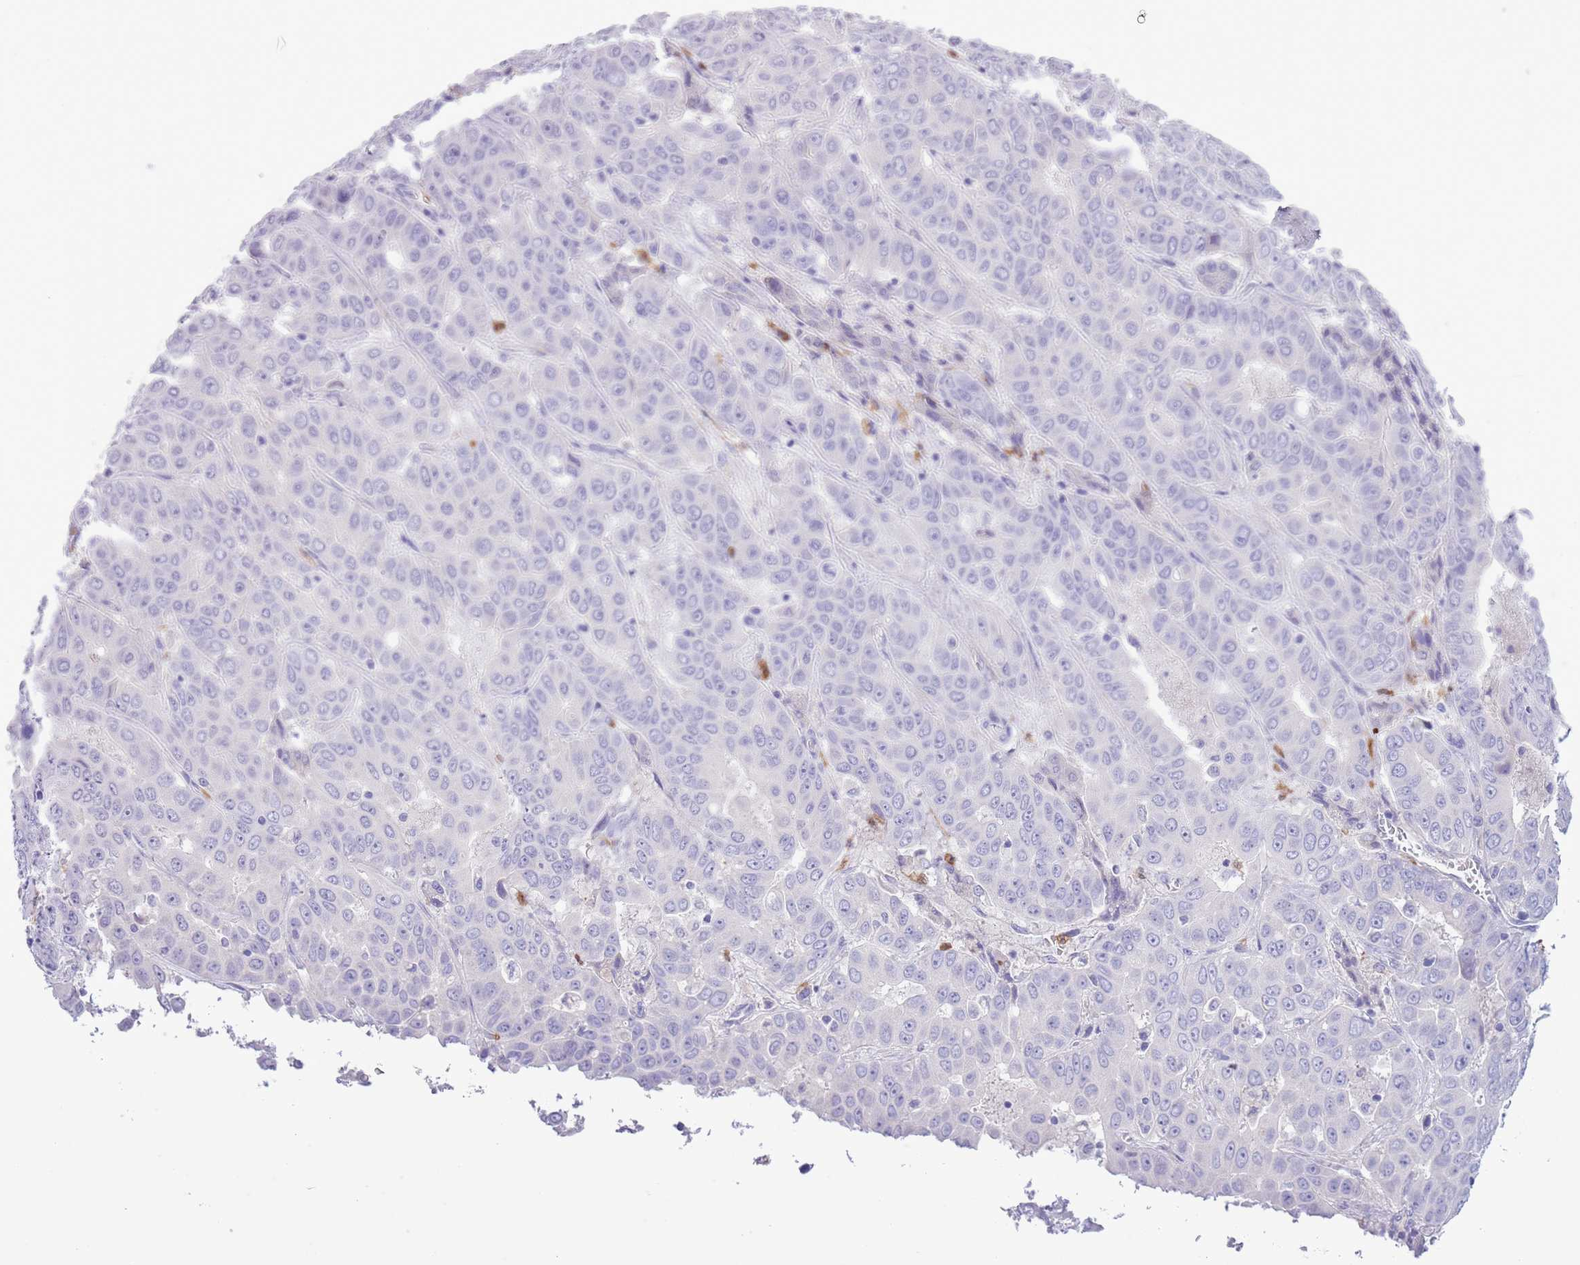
{"staining": {"intensity": "negative", "quantity": "none", "location": "none"}, "tissue": "liver cancer", "cell_type": "Tumor cells", "image_type": "cancer", "snomed": [{"axis": "morphology", "description": "Cholangiocarcinoma"}, {"axis": "topography", "description": "Liver"}], "caption": "High power microscopy histopathology image of an immunohistochemistry (IHC) micrograph of cholangiocarcinoma (liver), revealing no significant staining in tumor cells.", "gene": "OR6M1", "patient": {"sex": "female", "age": 52}}